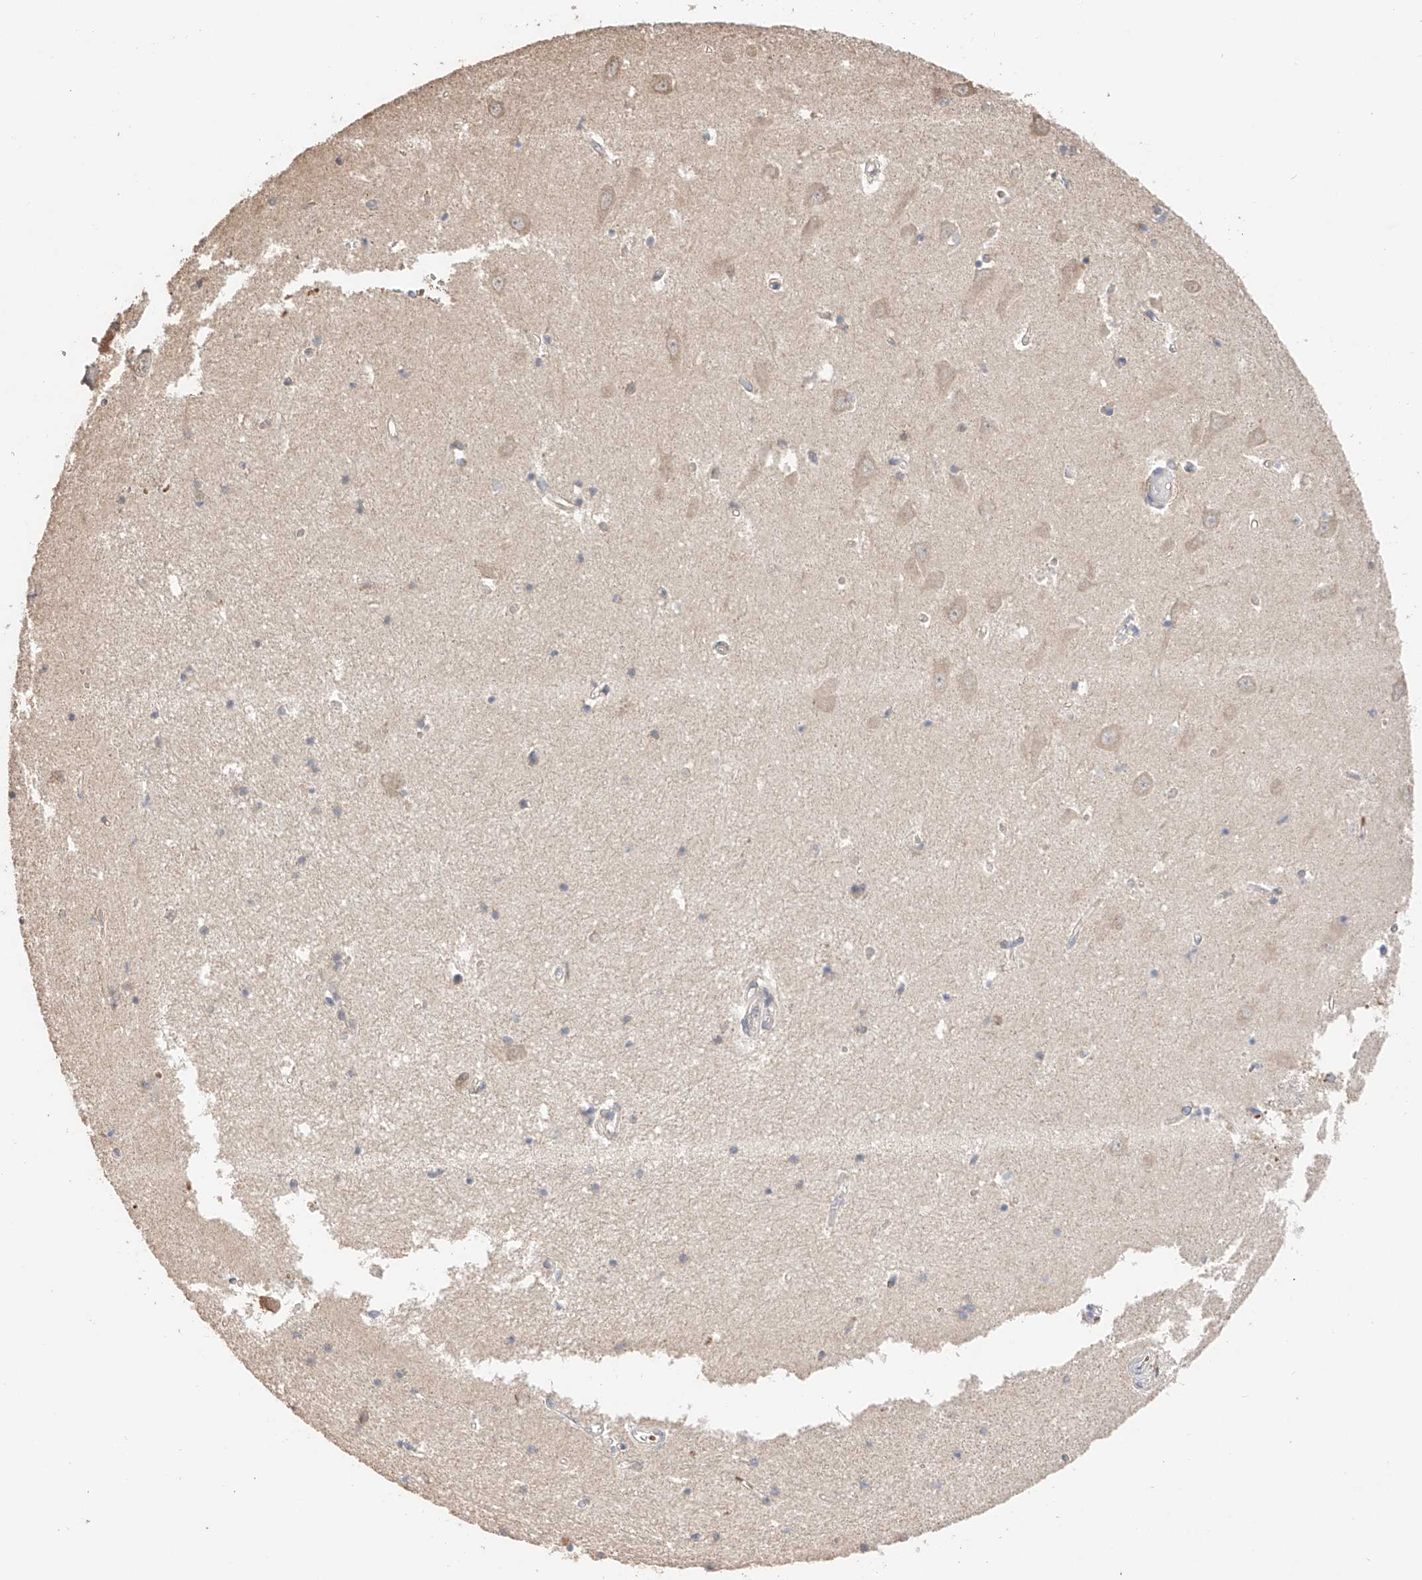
{"staining": {"intensity": "weak", "quantity": "<25%", "location": "cytoplasmic/membranous"}, "tissue": "hippocampus", "cell_type": "Glial cells", "image_type": "normal", "snomed": [{"axis": "morphology", "description": "Normal tissue, NOS"}, {"axis": "topography", "description": "Hippocampus"}], "caption": "DAB immunohistochemical staining of benign human hippocampus exhibits no significant expression in glial cells.", "gene": "IL22RA2", "patient": {"sex": "male", "age": 70}}